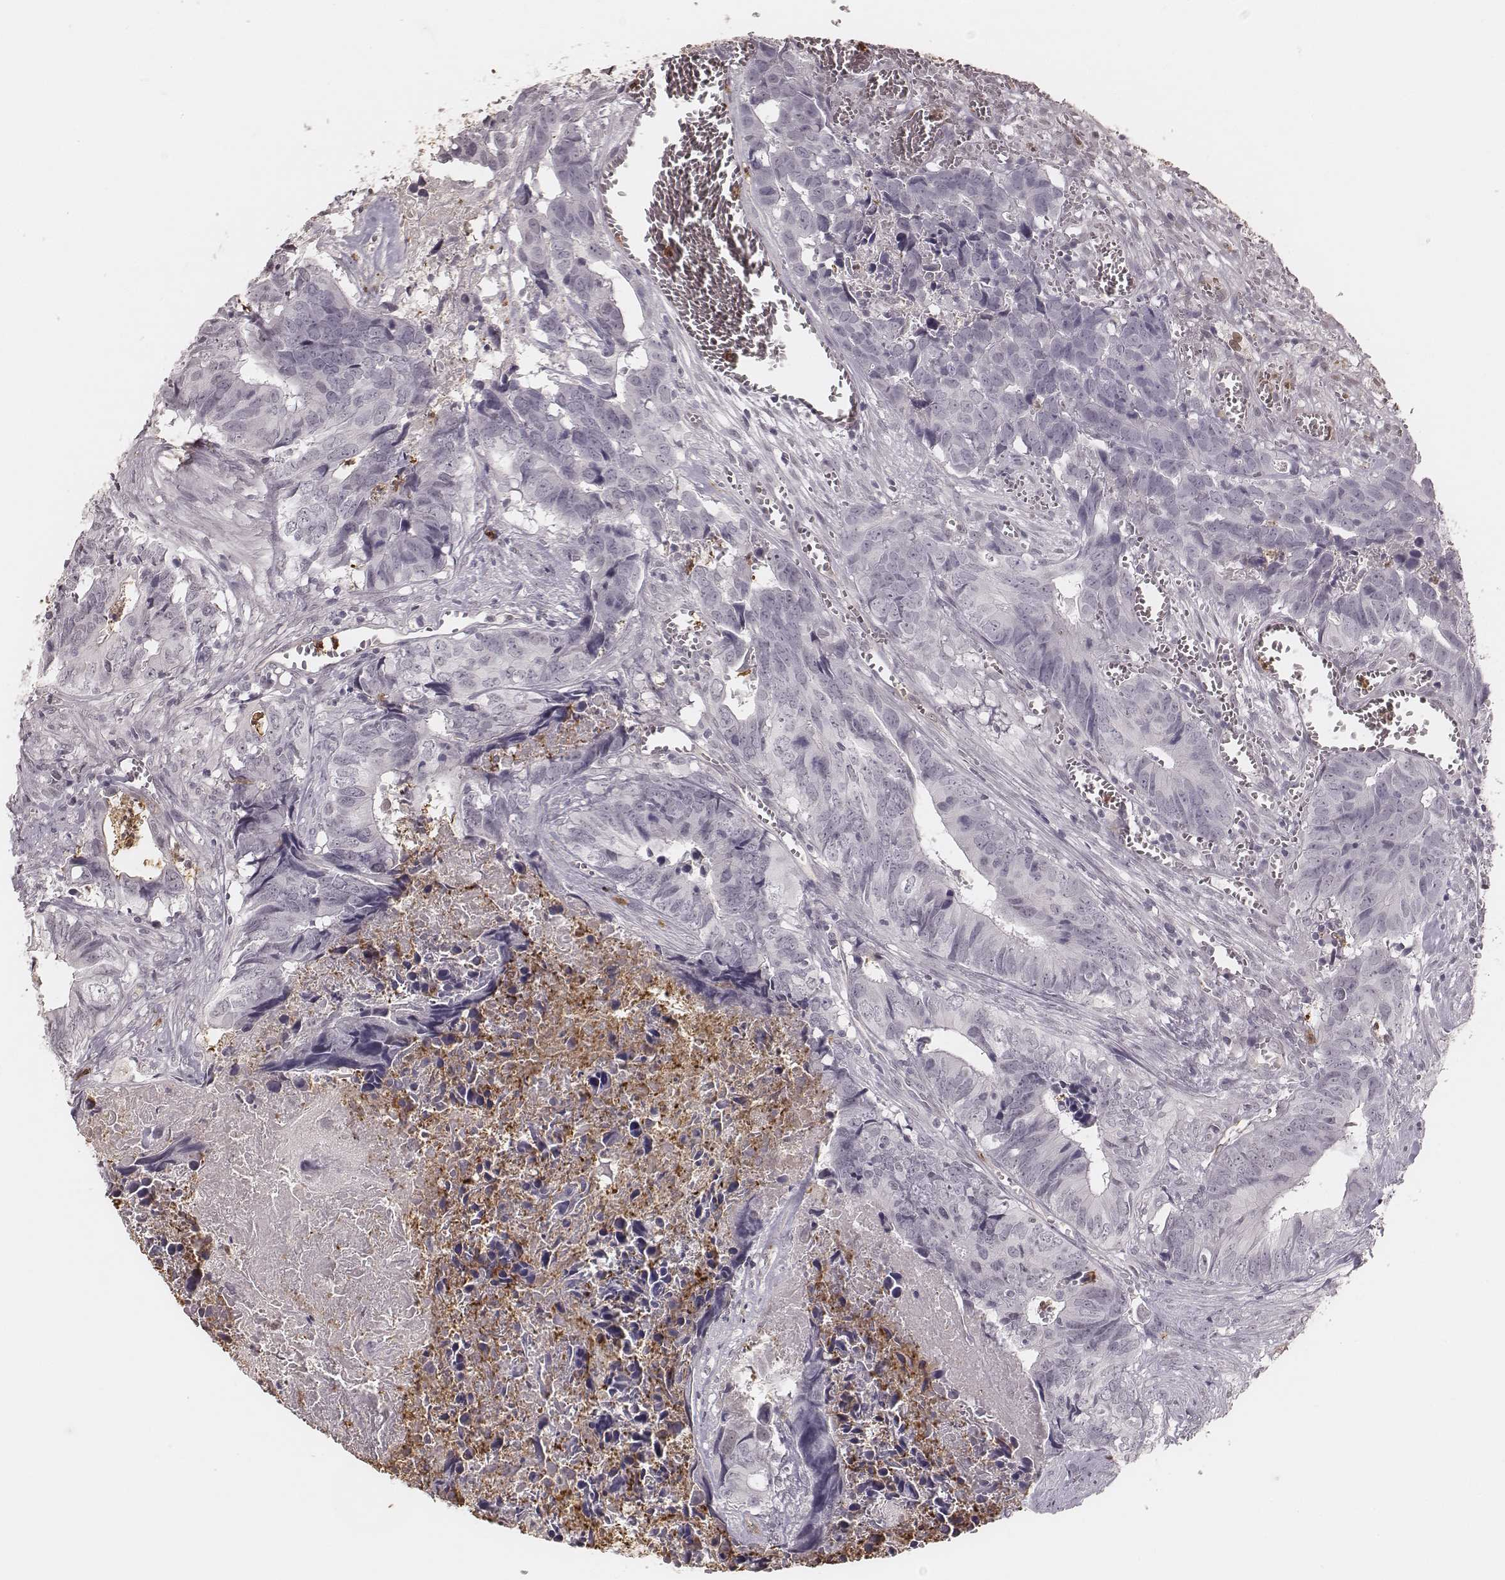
{"staining": {"intensity": "negative", "quantity": "none", "location": "none"}, "tissue": "colorectal cancer", "cell_type": "Tumor cells", "image_type": "cancer", "snomed": [{"axis": "morphology", "description": "Adenocarcinoma, NOS"}, {"axis": "topography", "description": "Colon"}], "caption": "Micrograph shows no protein staining in tumor cells of adenocarcinoma (colorectal) tissue.", "gene": "KITLG", "patient": {"sex": "female", "age": 82}}